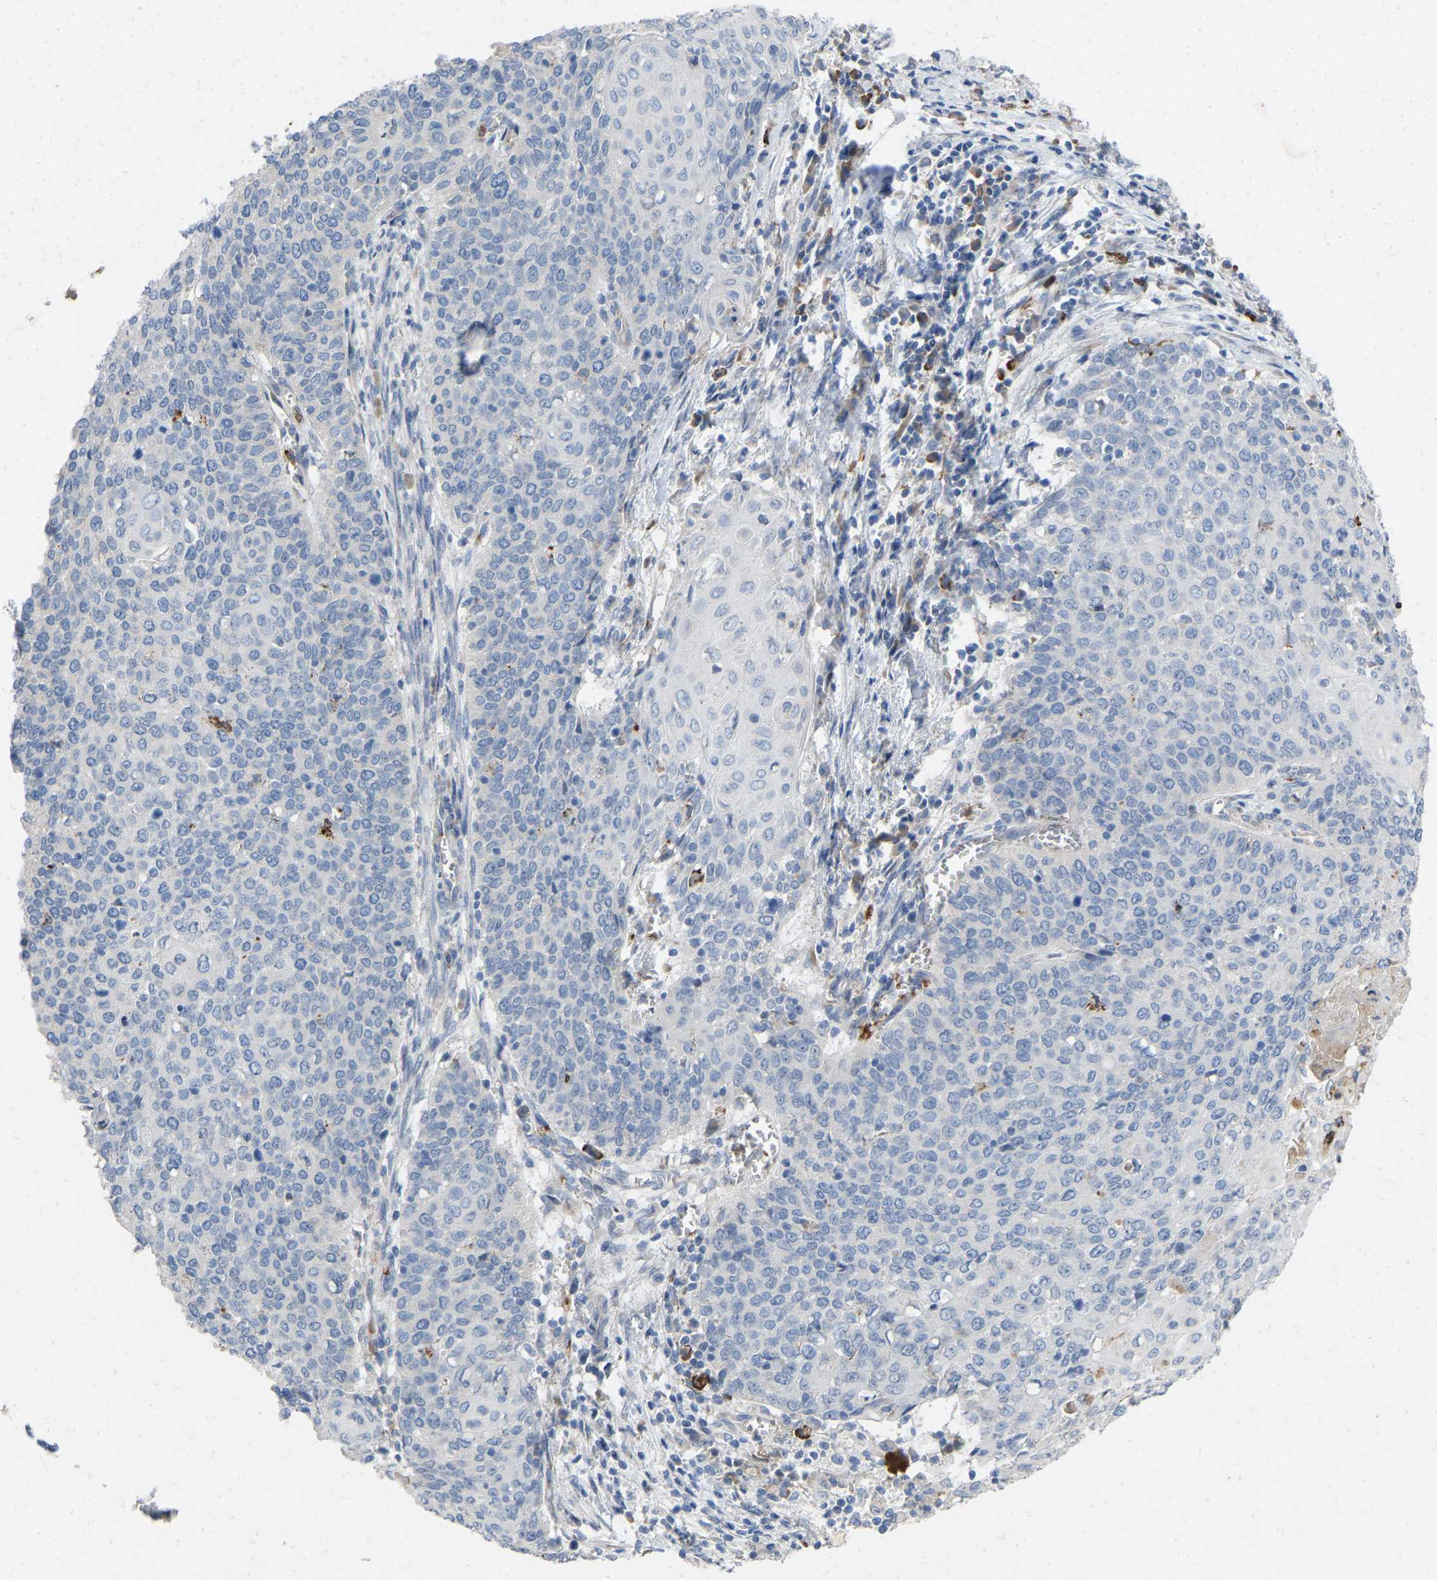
{"staining": {"intensity": "strong", "quantity": "<25%", "location": "cytoplasmic/membranous"}, "tissue": "cervical cancer", "cell_type": "Tumor cells", "image_type": "cancer", "snomed": [{"axis": "morphology", "description": "Squamous cell carcinoma, NOS"}, {"axis": "topography", "description": "Cervix"}], "caption": "The image exhibits a brown stain indicating the presence of a protein in the cytoplasmic/membranous of tumor cells in cervical cancer.", "gene": "RHEB", "patient": {"sex": "female", "age": 39}}